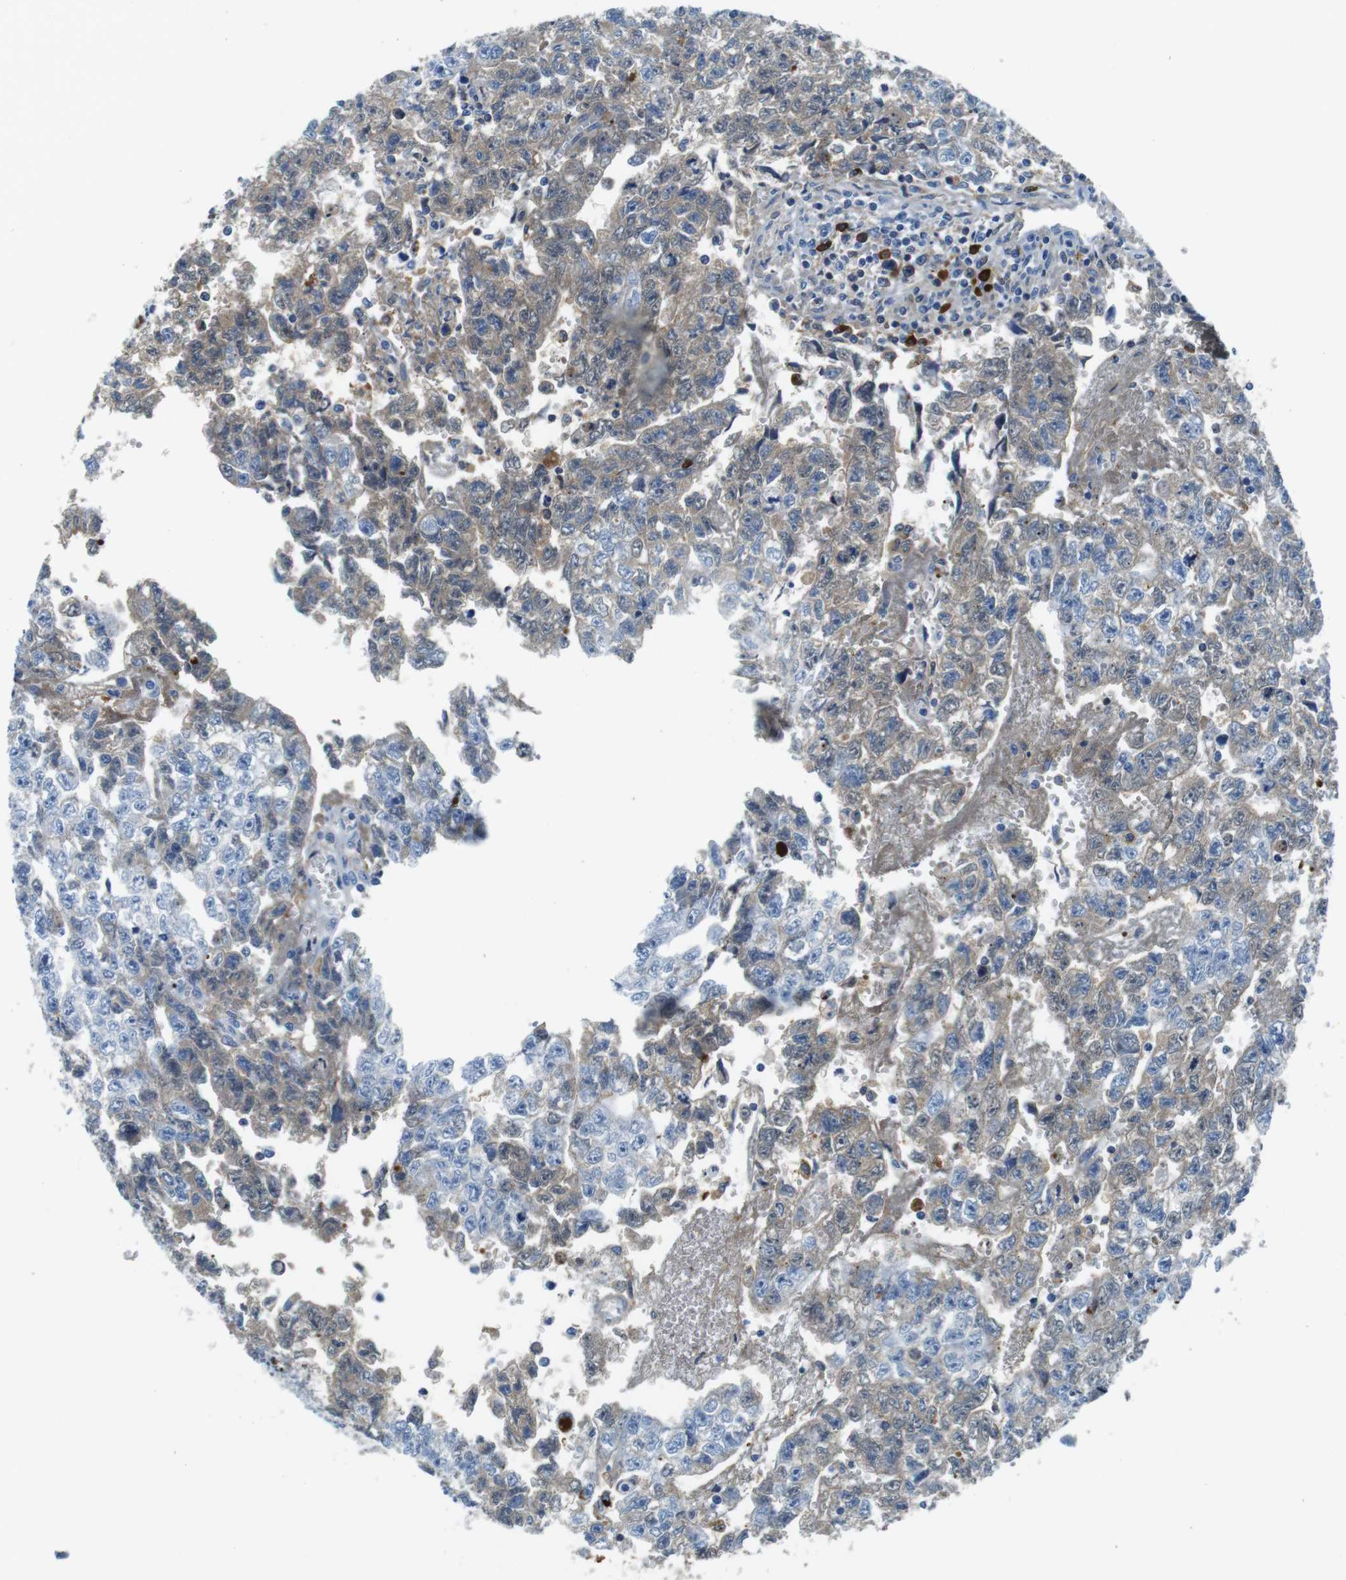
{"staining": {"intensity": "weak", "quantity": "25%-75%", "location": "cytoplasmic/membranous"}, "tissue": "testis cancer", "cell_type": "Tumor cells", "image_type": "cancer", "snomed": [{"axis": "morphology", "description": "Seminoma, NOS"}, {"axis": "morphology", "description": "Carcinoma, Embryonal, NOS"}, {"axis": "topography", "description": "Testis"}], "caption": "Immunohistochemical staining of human testis cancer exhibits low levels of weak cytoplasmic/membranous protein expression in about 25%-75% of tumor cells. (DAB = brown stain, brightfield microscopy at high magnification).", "gene": "IGKC", "patient": {"sex": "male", "age": 38}}